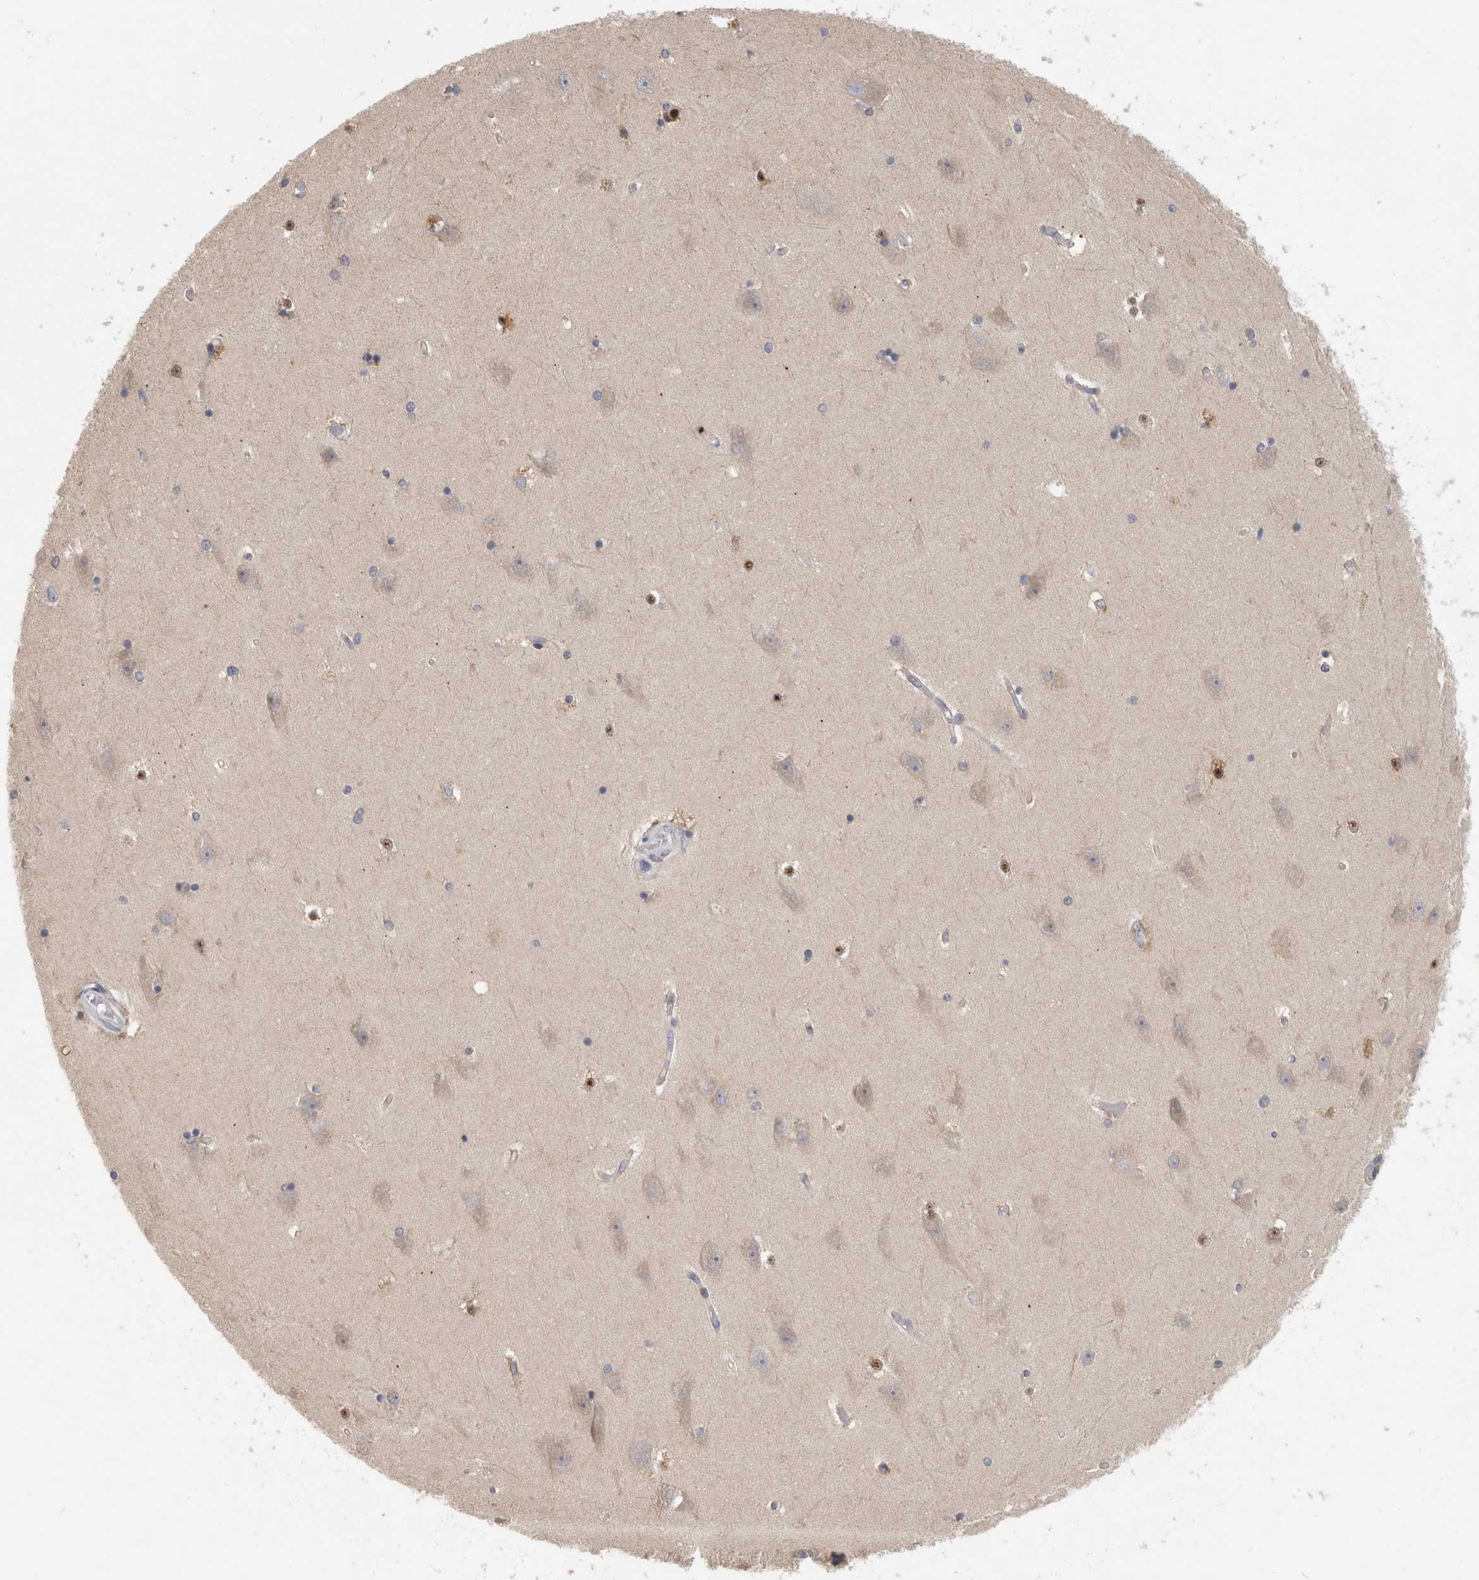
{"staining": {"intensity": "moderate", "quantity": "<25%", "location": "cytoplasmic/membranous,nuclear"}, "tissue": "hippocampus", "cell_type": "Glial cells", "image_type": "normal", "snomed": [{"axis": "morphology", "description": "Normal tissue, NOS"}, {"axis": "topography", "description": "Hippocampus"}], "caption": "A brown stain shows moderate cytoplasmic/membranous,nuclear positivity of a protein in glial cells of normal human hippocampus.", "gene": "PIGP", "patient": {"sex": "male", "age": 45}}